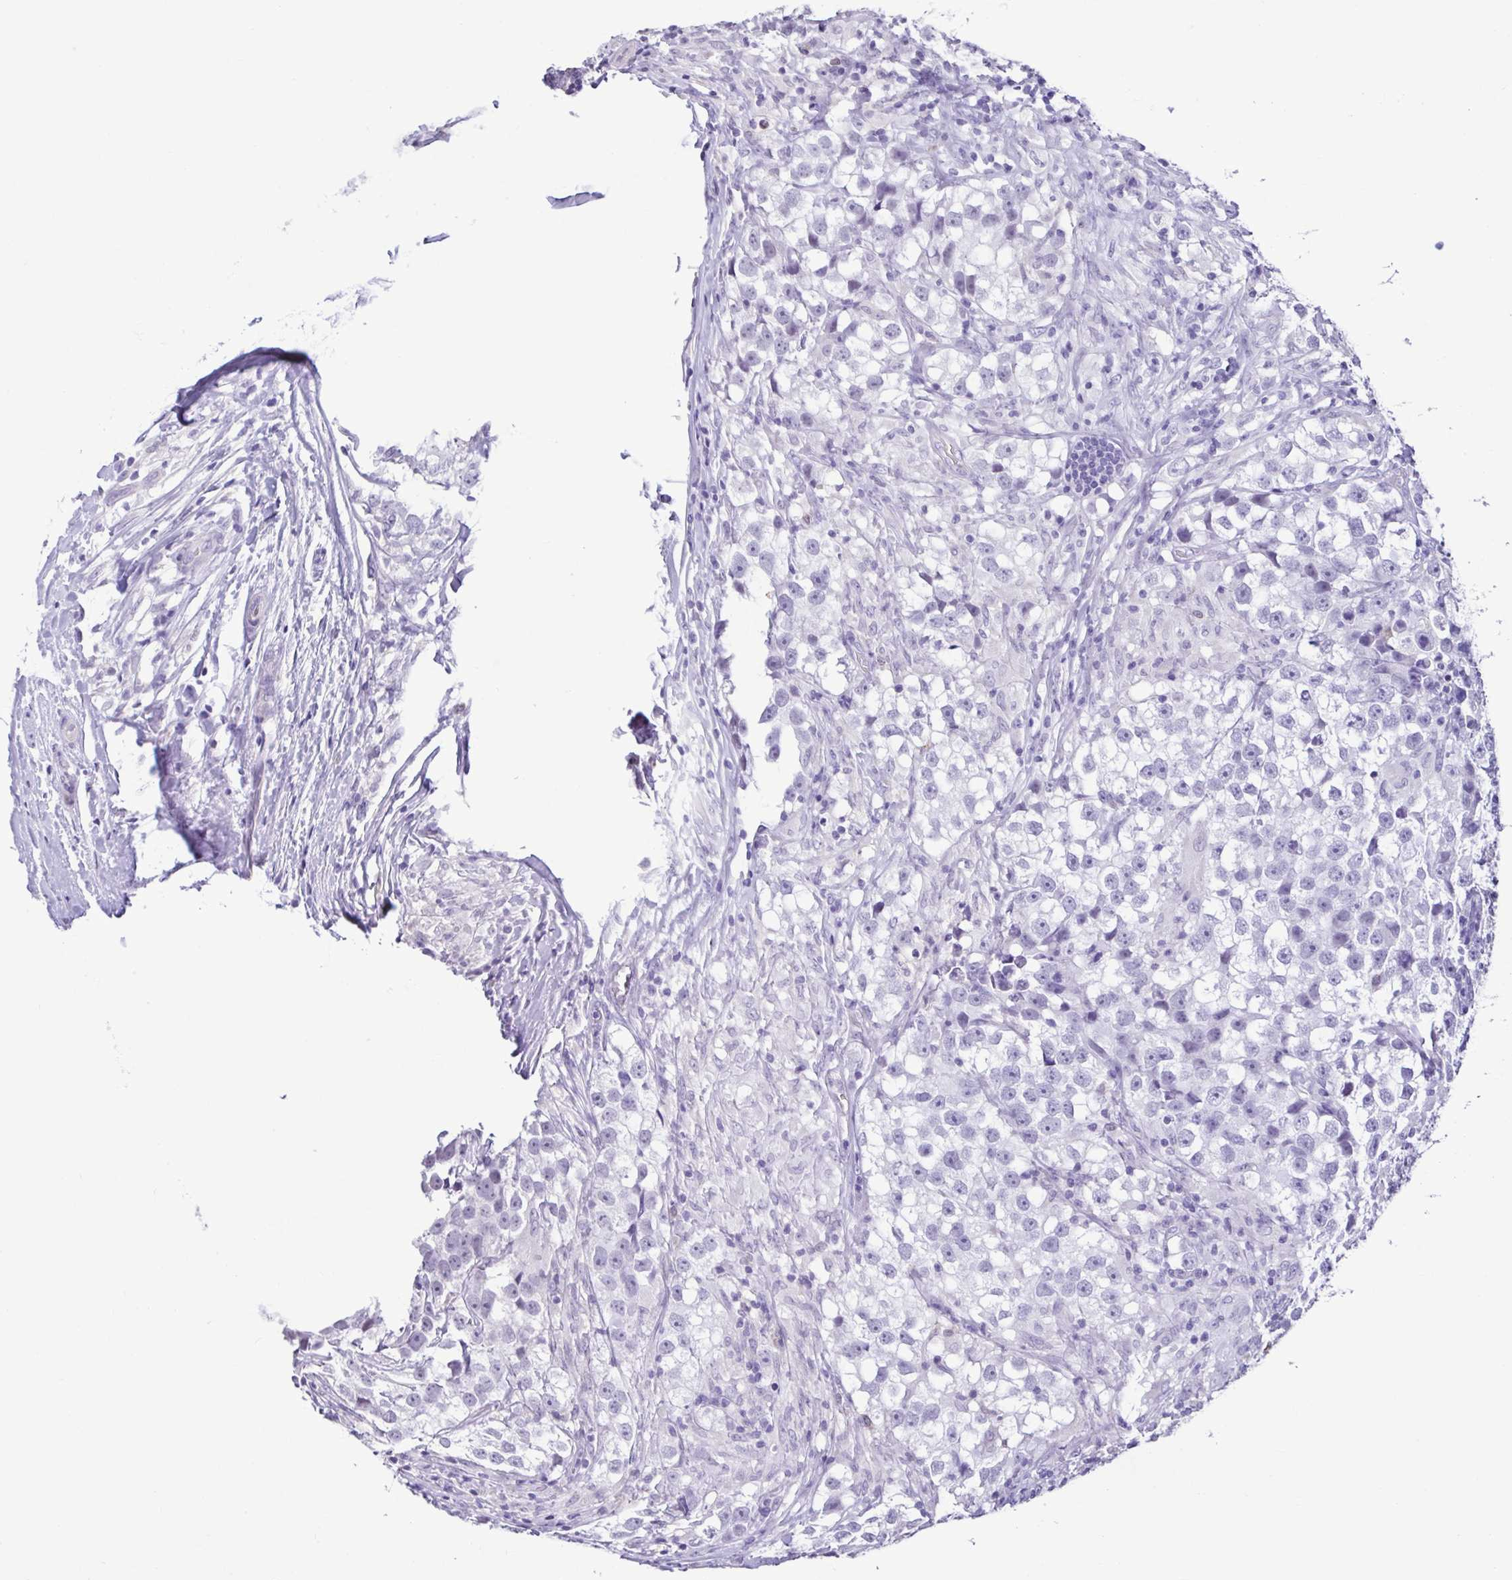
{"staining": {"intensity": "negative", "quantity": "none", "location": "none"}, "tissue": "testis cancer", "cell_type": "Tumor cells", "image_type": "cancer", "snomed": [{"axis": "morphology", "description": "Seminoma, NOS"}, {"axis": "topography", "description": "Testis"}], "caption": "DAB (3,3'-diaminobenzidine) immunohistochemical staining of testis cancer demonstrates no significant positivity in tumor cells.", "gene": "CBY2", "patient": {"sex": "male", "age": 46}}